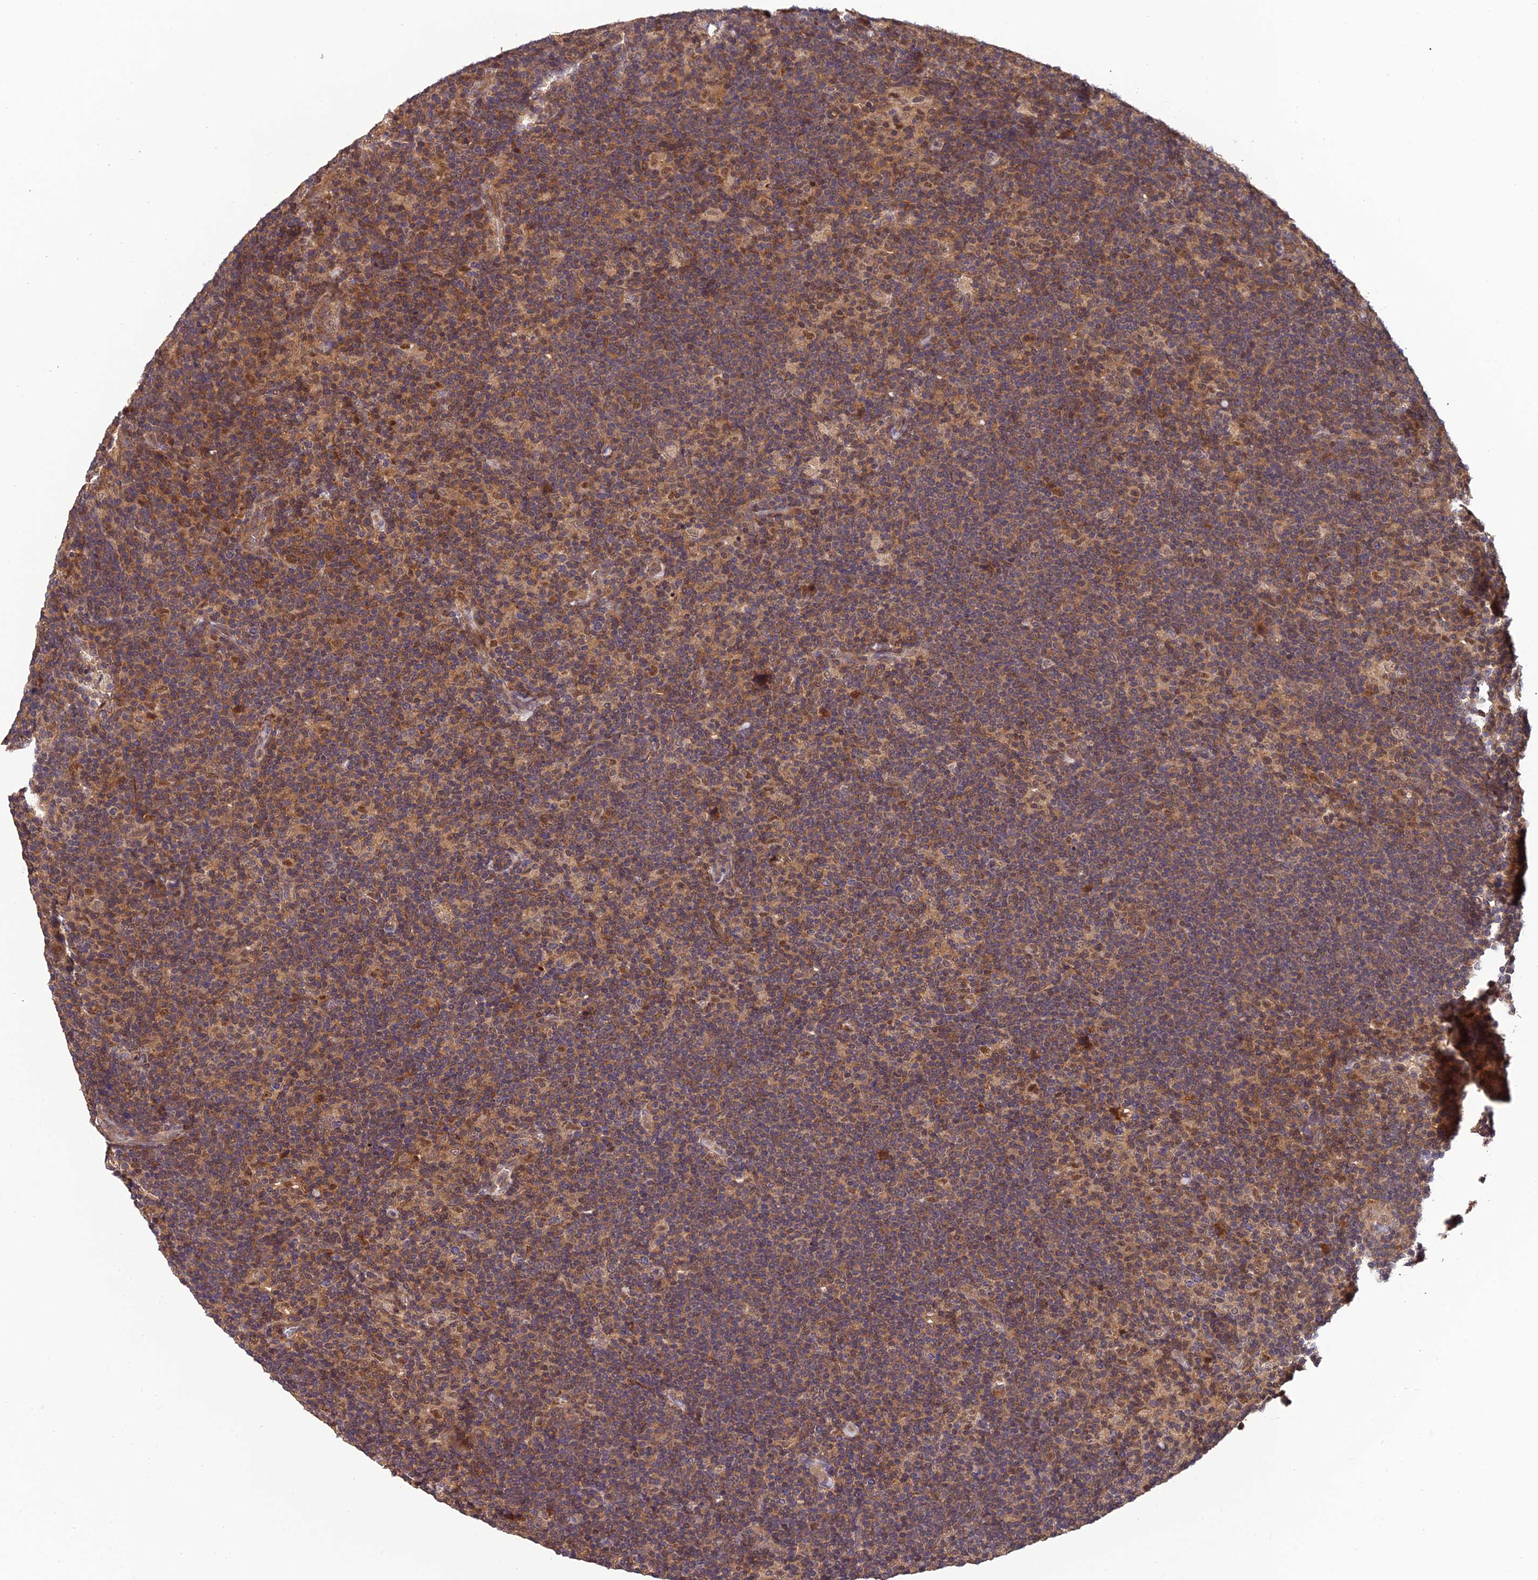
{"staining": {"intensity": "moderate", "quantity": "<25%", "location": "cytoplasmic/membranous,nuclear"}, "tissue": "lymphoma", "cell_type": "Tumor cells", "image_type": "cancer", "snomed": [{"axis": "morphology", "description": "Hodgkin's disease, NOS"}, {"axis": "topography", "description": "Lymph node"}], "caption": "High-magnification brightfield microscopy of Hodgkin's disease stained with DAB (3,3'-diaminobenzidine) (brown) and counterstained with hematoxylin (blue). tumor cells exhibit moderate cytoplasmic/membranous and nuclear staining is seen in about<25% of cells.", "gene": "PSMB3", "patient": {"sex": "female", "age": 57}}